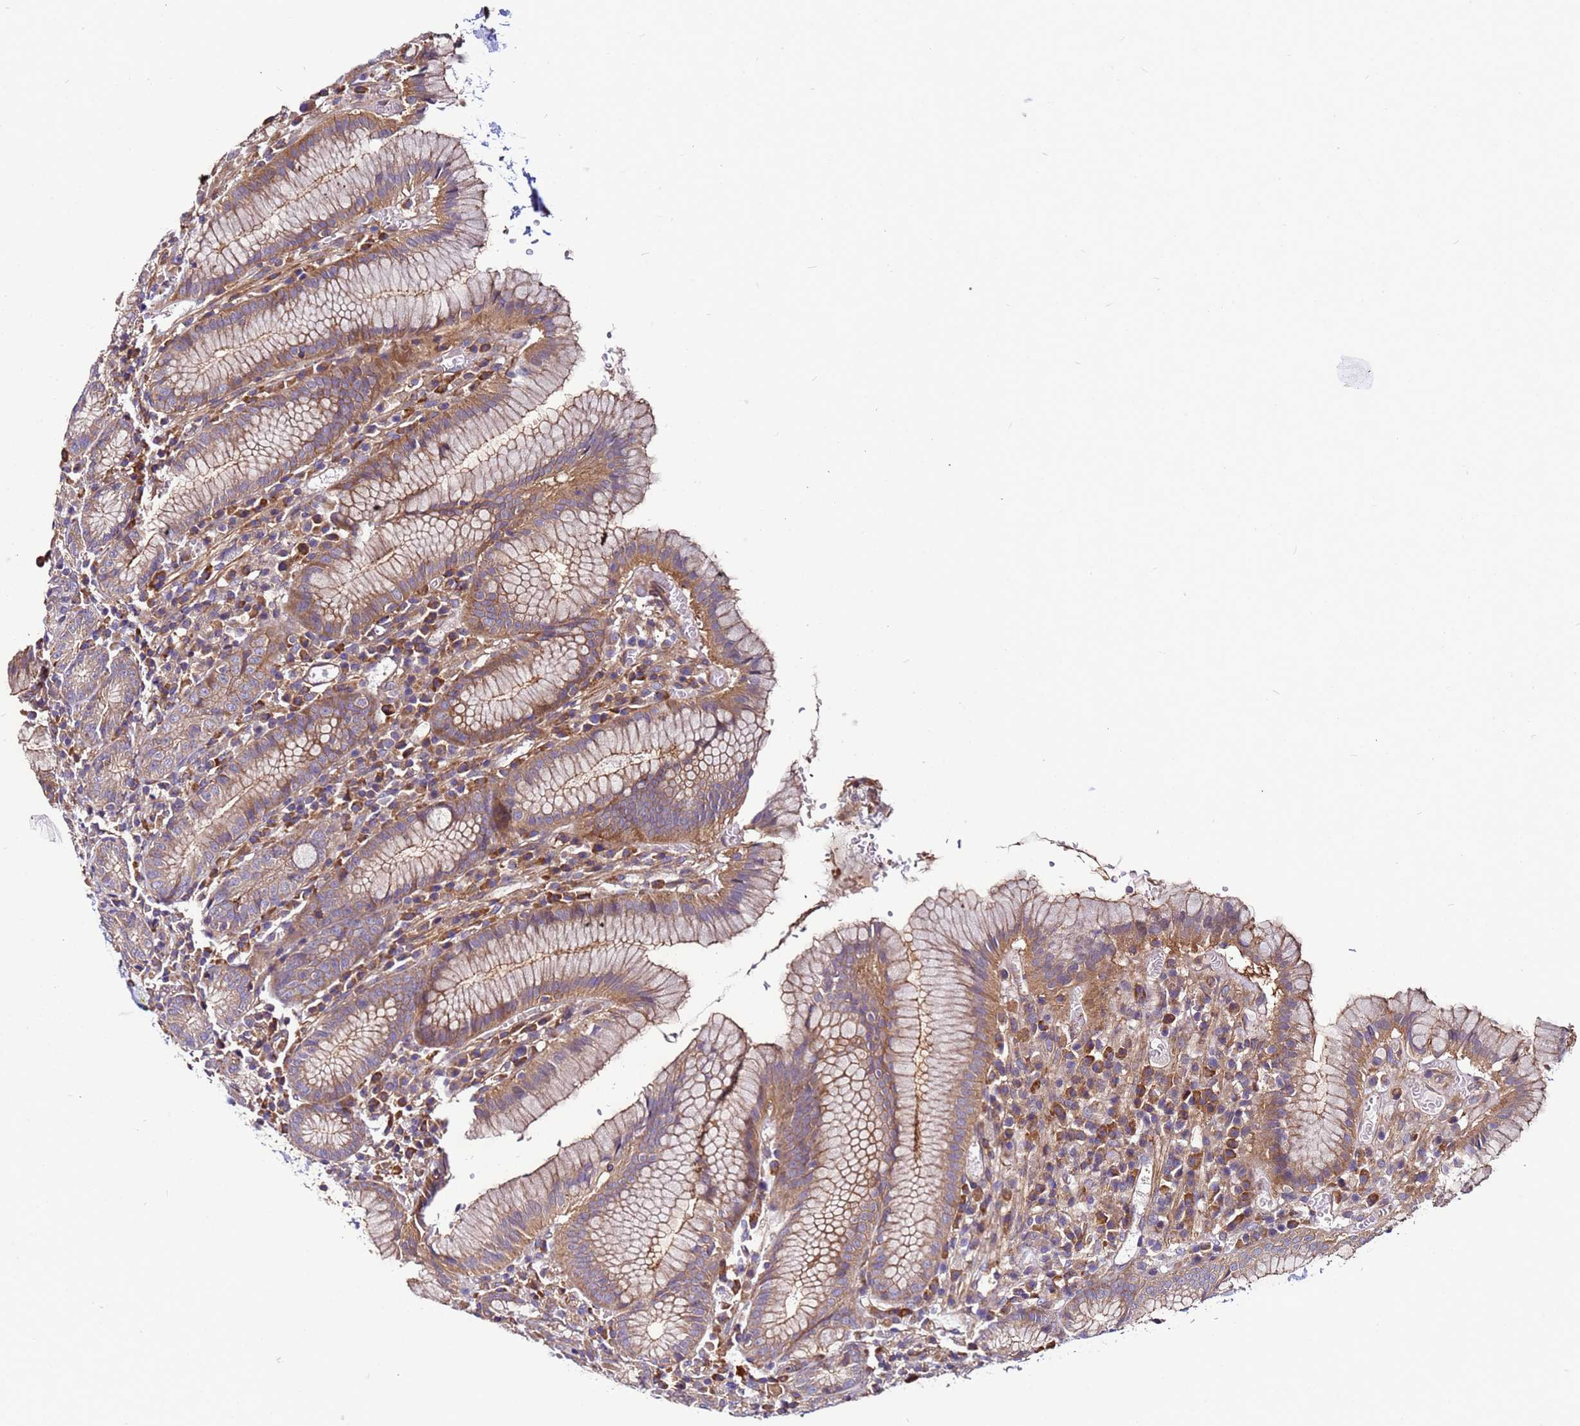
{"staining": {"intensity": "moderate", "quantity": ">75%", "location": "cytoplasmic/membranous"}, "tissue": "stomach", "cell_type": "Glandular cells", "image_type": "normal", "snomed": [{"axis": "morphology", "description": "Normal tissue, NOS"}, {"axis": "topography", "description": "Stomach"}], "caption": "Benign stomach was stained to show a protein in brown. There is medium levels of moderate cytoplasmic/membranous staining in about >75% of glandular cells. (Brightfield microscopy of DAB IHC at high magnification).", "gene": "STK38L", "patient": {"sex": "male", "age": 55}}